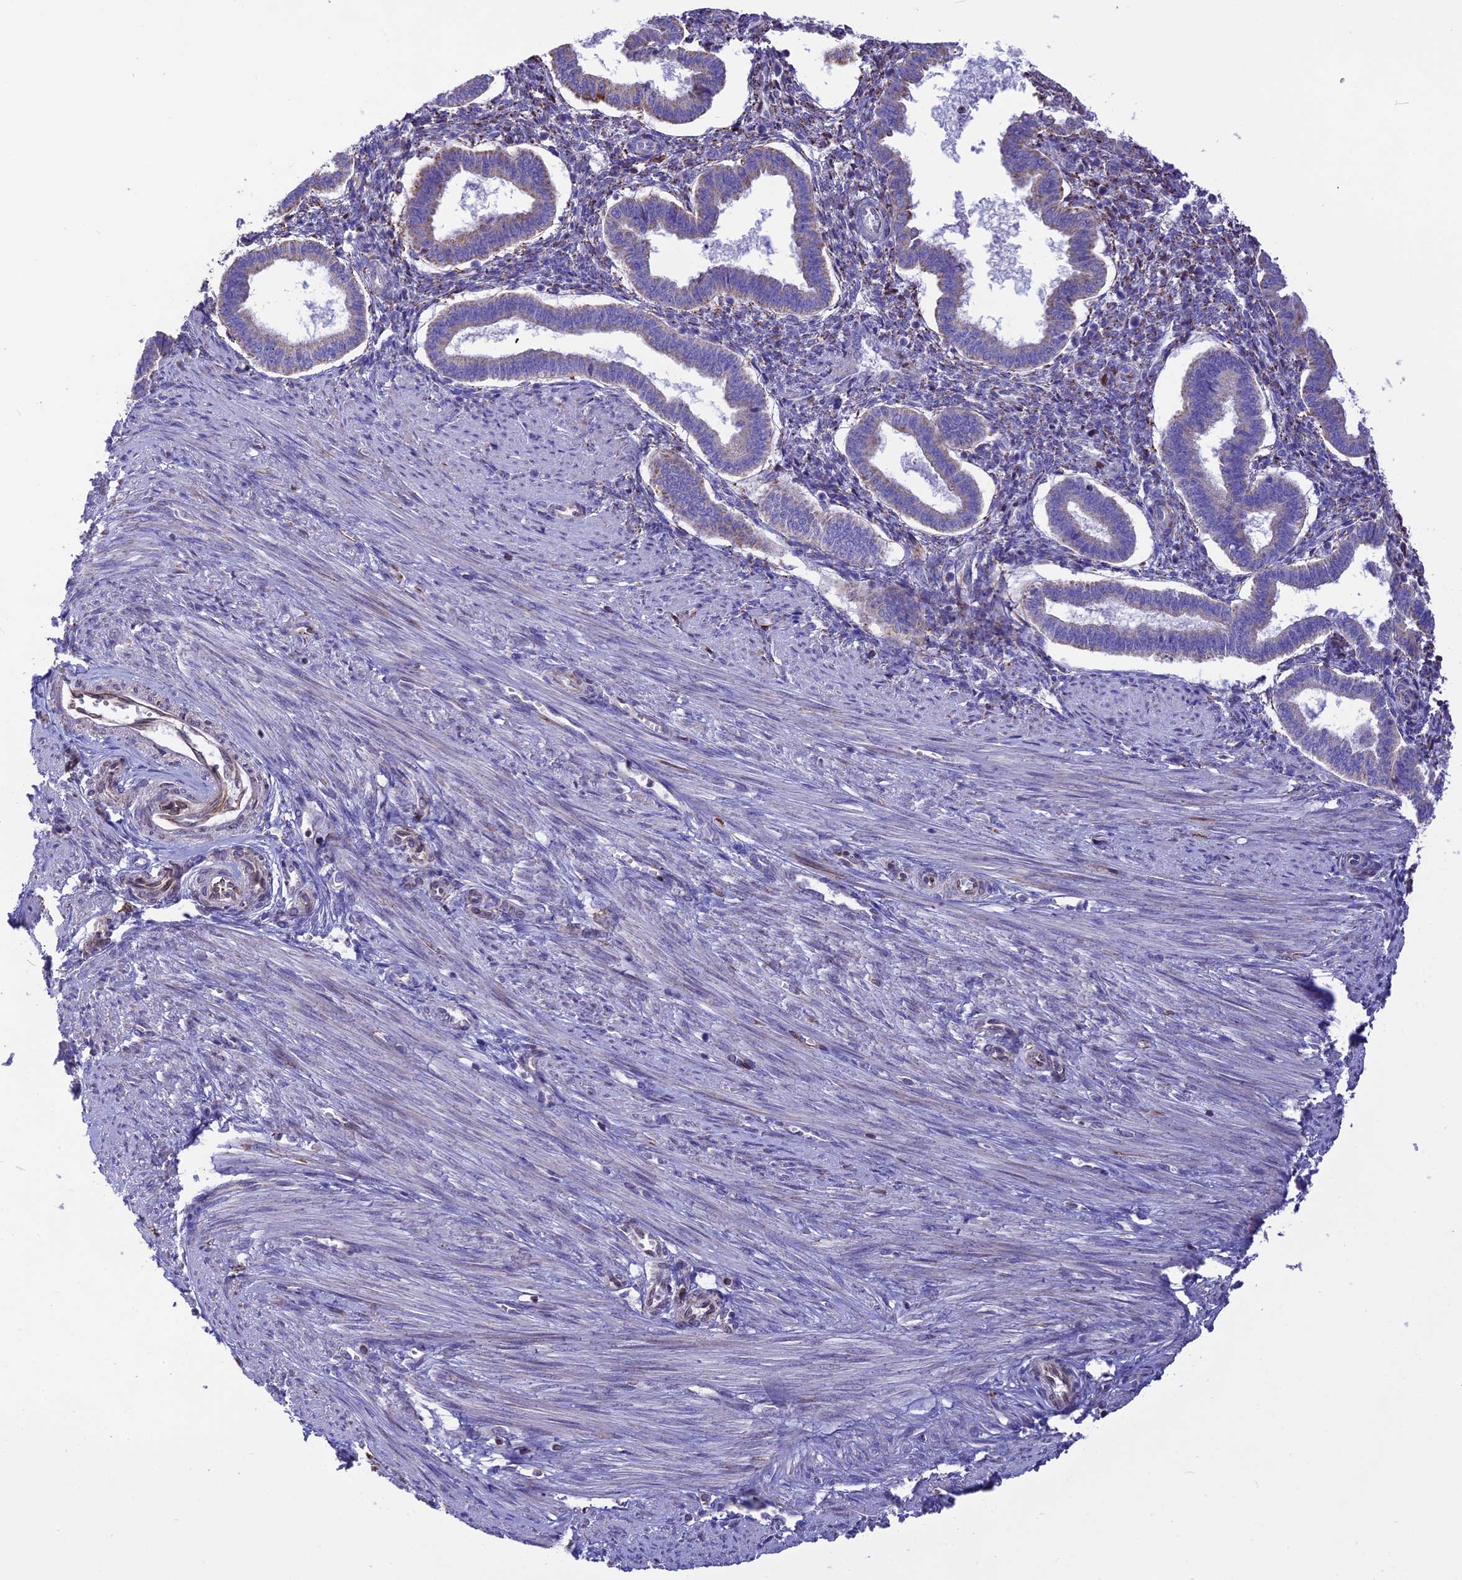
{"staining": {"intensity": "moderate", "quantity": "25%-75%", "location": "cytoplasmic/membranous"}, "tissue": "endometrium", "cell_type": "Cells in endometrial stroma", "image_type": "normal", "snomed": [{"axis": "morphology", "description": "Normal tissue, NOS"}, {"axis": "topography", "description": "Endometrium"}], "caption": "A micrograph showing moderate cytoplasmic/membranous staining in about 25%-75% of cells in endometrial stroma in unremarkable endometrium, as visualized by brown immunohistochemical staining.", "gene": "DOC2B", "patient": {"sex": "female", "age": 24}}